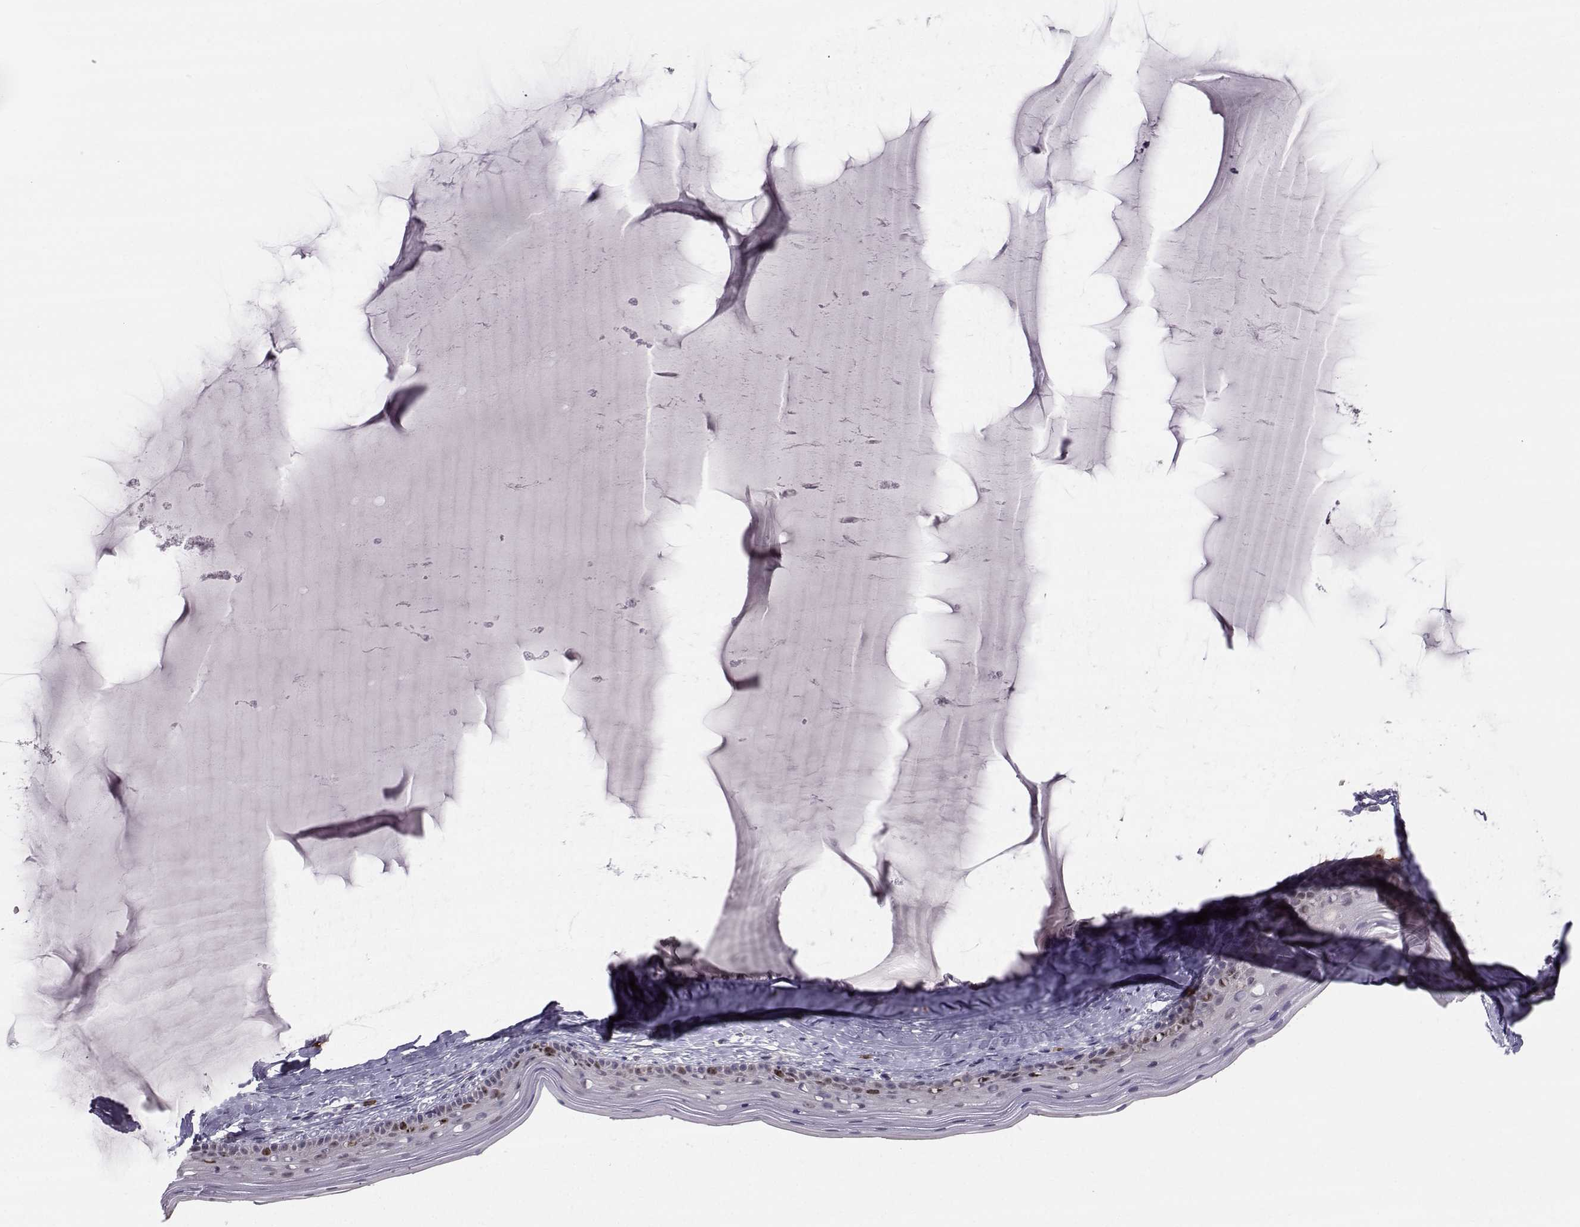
{"staining": {"intensity": "moderate", "quantity": "25%-75%", "location": "nuclear"}, "tissue": "cervix", "cell_type": "Glandular cells", "image_type": "normal", "snomed": [{"axis": "morphology", "description": "Normal tissue, NOS"}, {"axis": "topography", "description": "Cervix"}], "caption": "Cervix stained for a protein (brown) reveals moderate nuclear positive positivity in about 25%-75% of glandular cells.", "gene": "LRP8", "patient": {"sex": "female", "age": 40}}